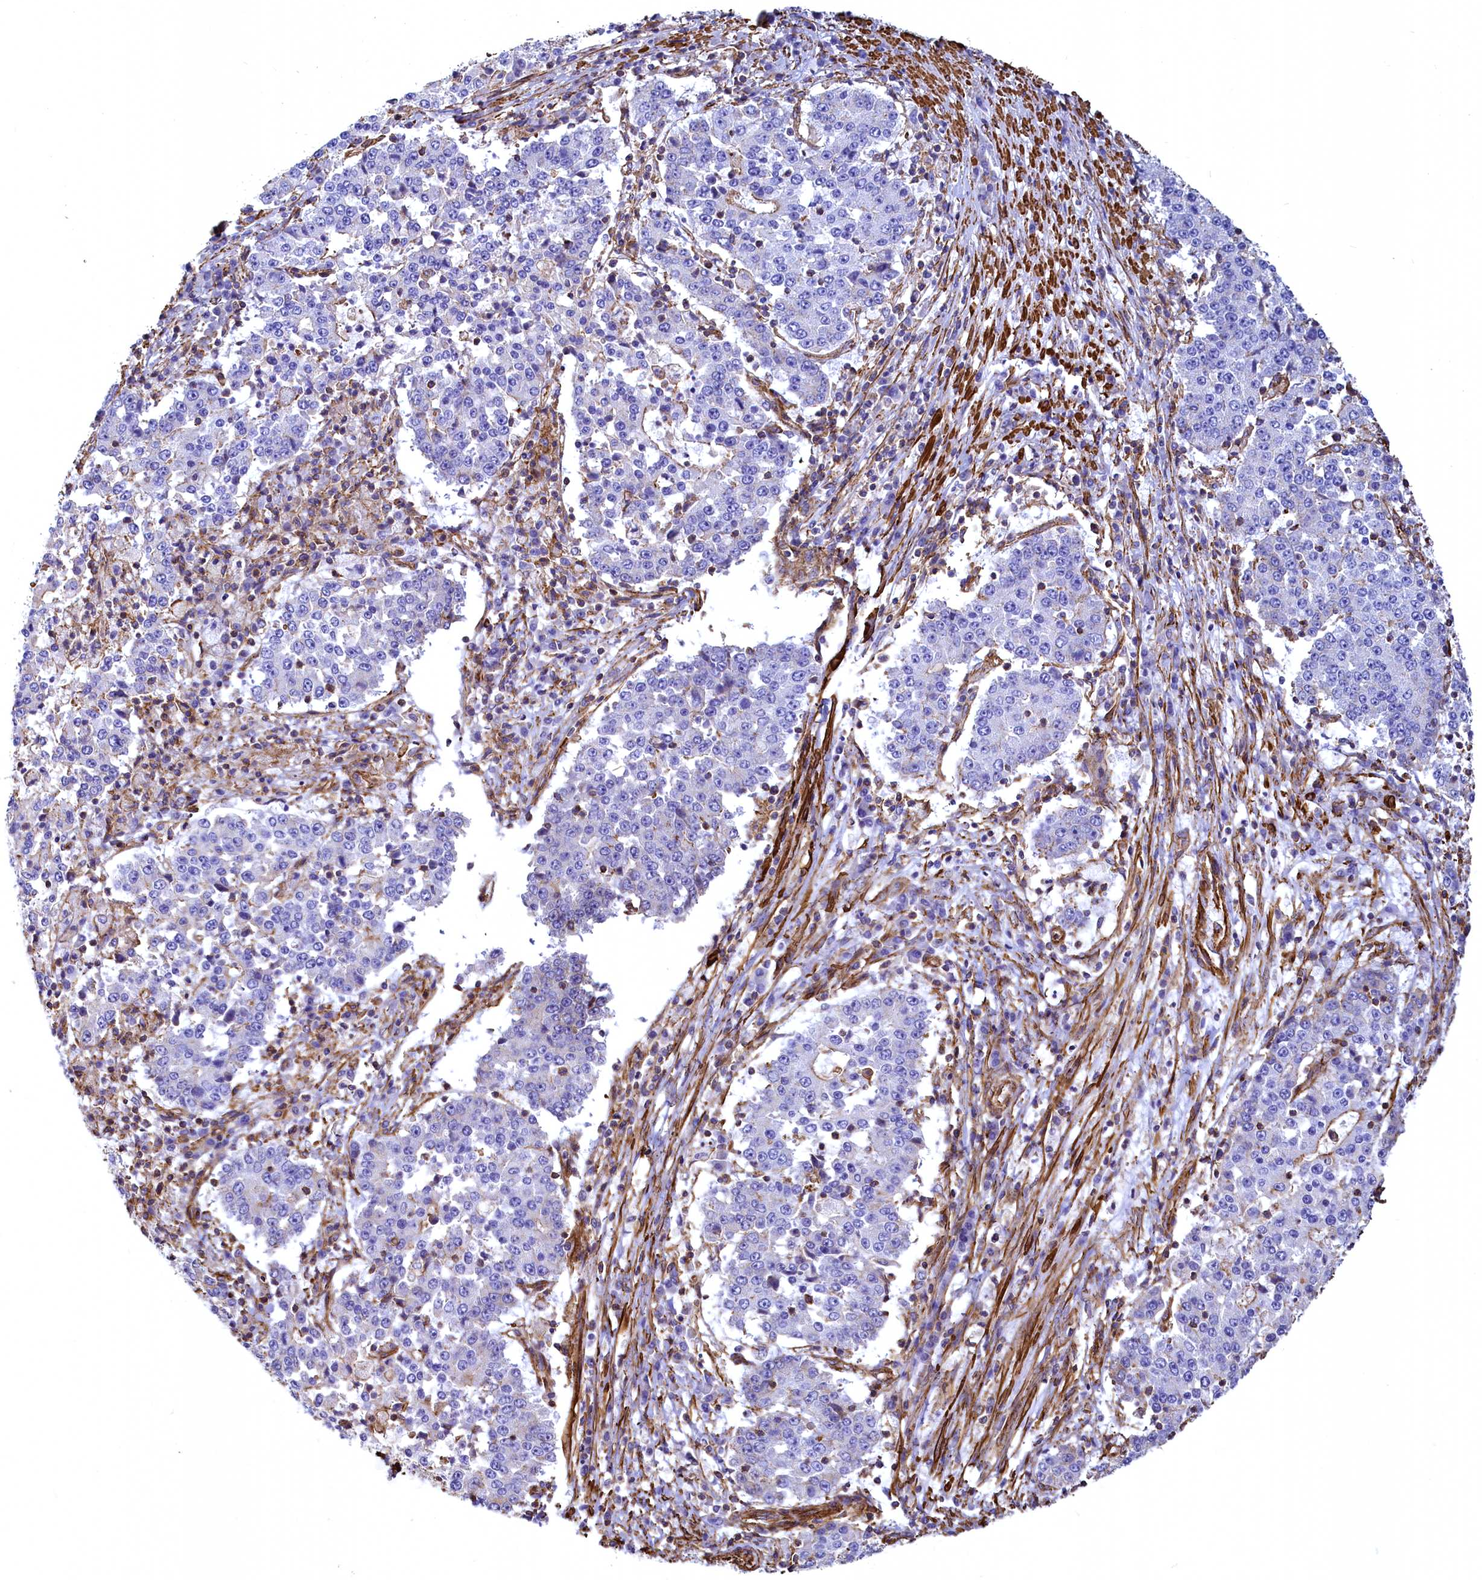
{"staining": {"intensity": "moderate", "quantity": "<25%", "location": "cytoplasmic/membranous"}, "tissue": "stomach cancer", "cell_type": "Tumor cells", "image_type": "cancer", "snomed": [{"axis": "morphology", "description": "Adenocarcinoma, NOS"}, {"axis": "topography", "description": "Stomach"}], "caption": "Tumor cells show low levels of moderate cytoplasmic/membranous staining in approximately <25% of cells in adenocarcinoma (stomach).", "gene": "THBS1", "patient": {"sex": "male", "age": 59}}